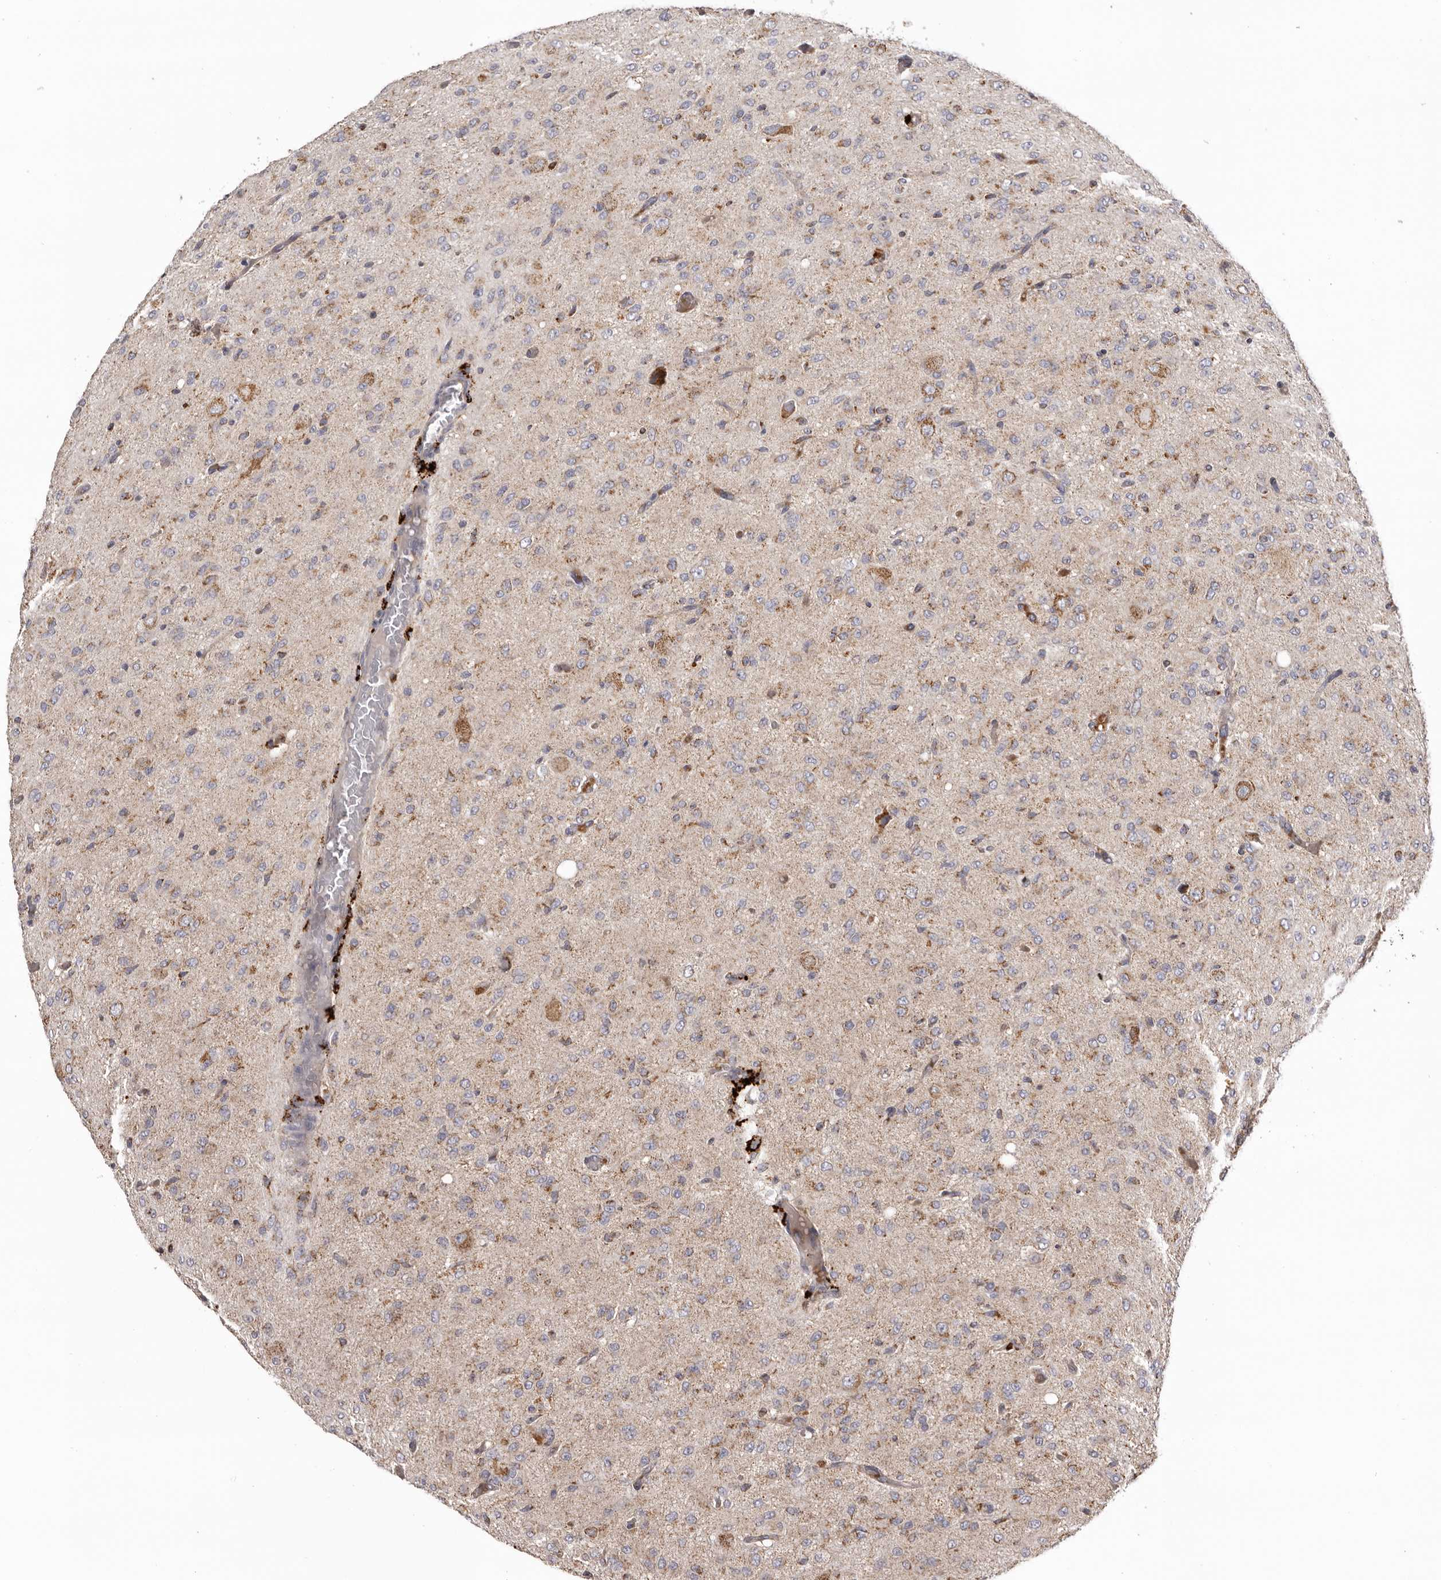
{"staining": {"intensity": "weak", "quantity": "25%-75%", "location": "cytoplasmic/membranous"}, "tissue": "glioma", "cell_type": "Tumor cells", "image_type": "cancer", "snomed": [{"axis": "morphology", "description": "Glioma, malignant, High grade"}, {"axis": "topography", "description": "Brain"}], "caption": "Protein expression analysis of malignant glioma (high-grade) displays weak cytoplasmic/membranous staining in about 25%-75% of tumor cells. The staining is performed using DAB brown chromogen to label protein expression. The nuclei are counter-stained blue using hematoxylin.", "gene": "MECR", "patient": {"sex": "female", "age": 59}}